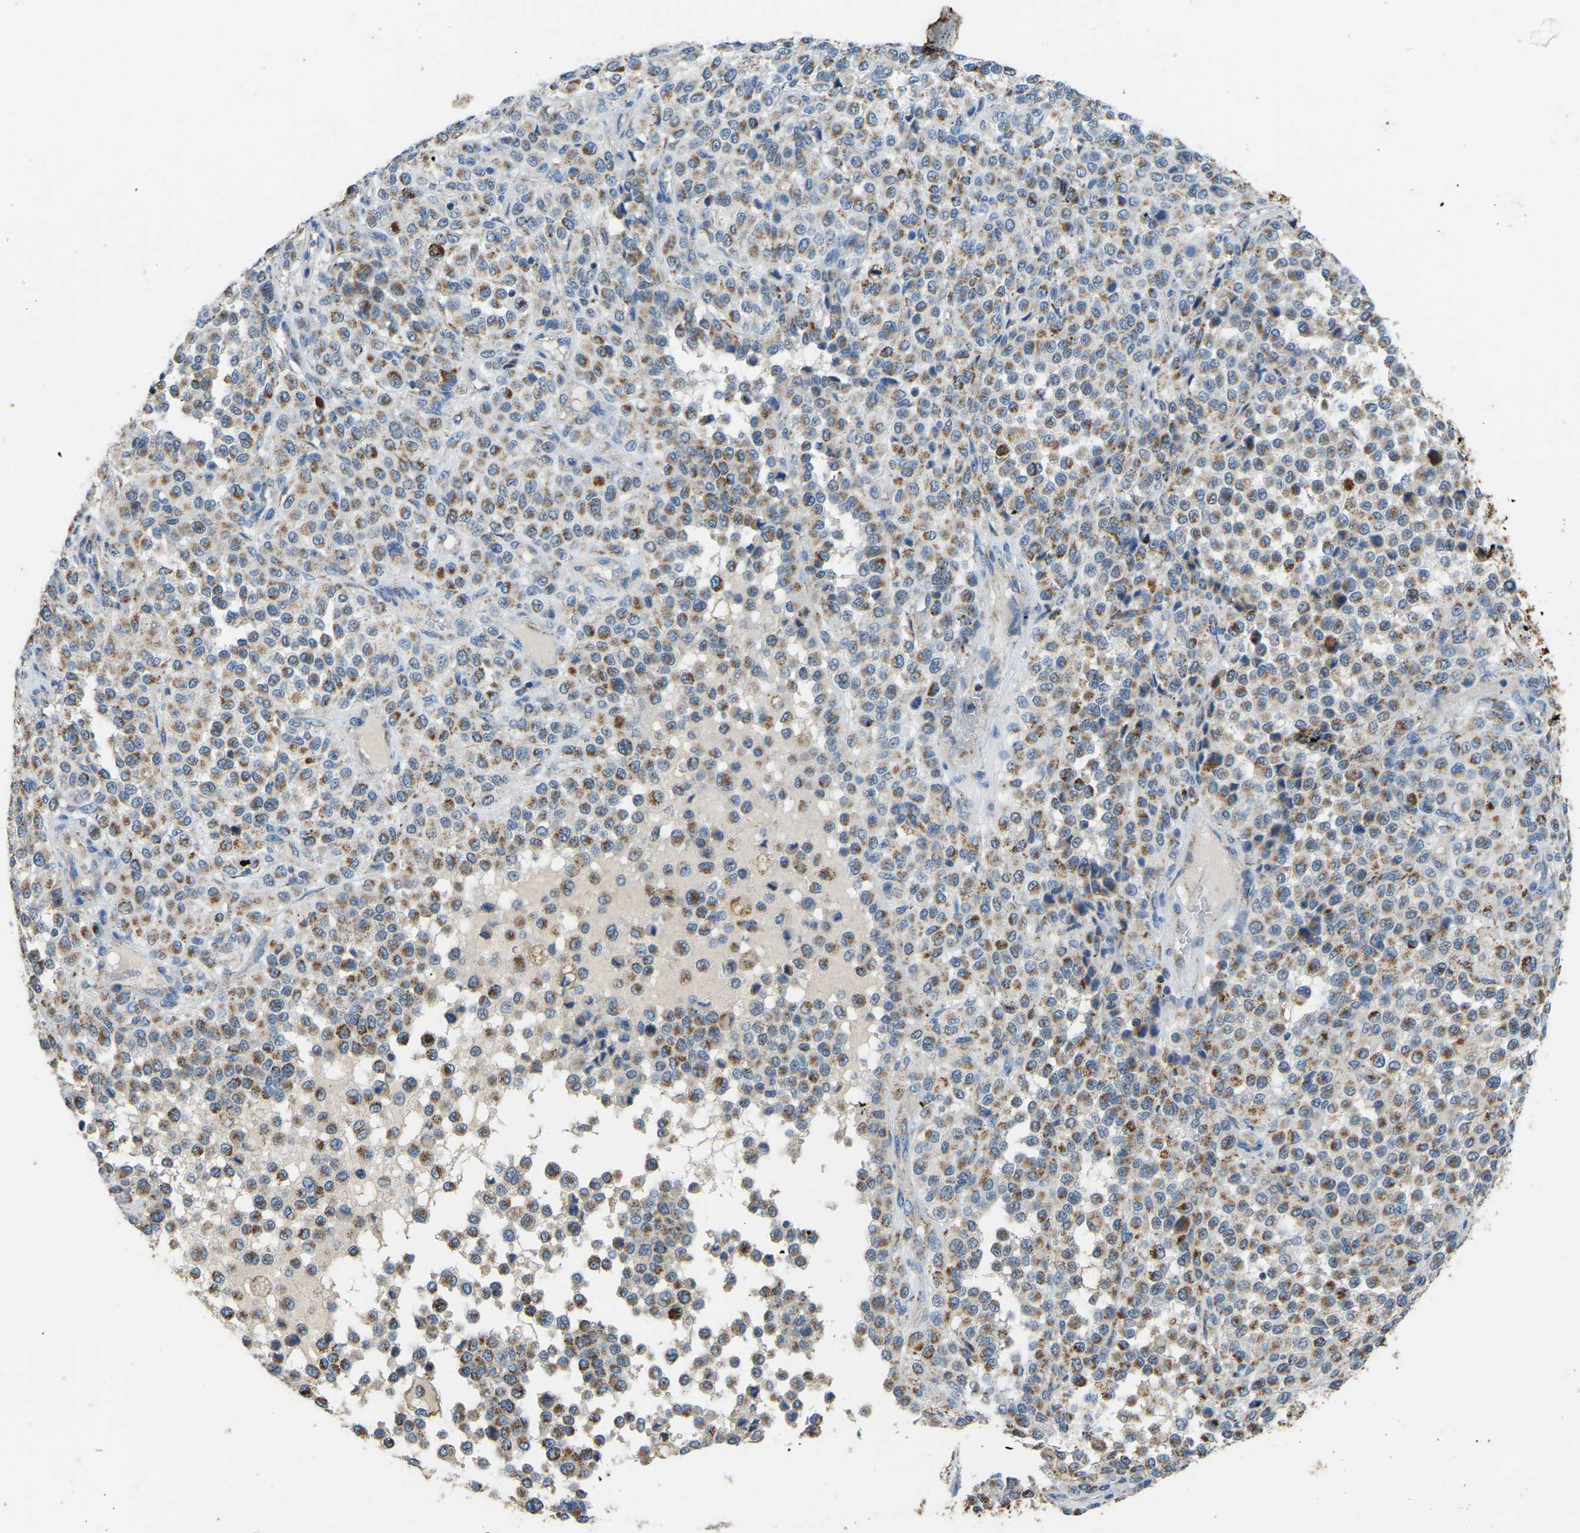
{"staining": {"intensity": "moderate", "quantity": "25%-75%", "location": "cytoplasmic/membranous"}, "tissue": "melanoma", "cell_type": "Tumor cells", "image_type": "cancer", "snomed": [{"axis": "morphology", "description": "Malignant melanoma, Metastatic site"}, {"axis": "topography", "description": "Pancreas"}], "caption": "Human melanoma stained with a protein marker shows moderate staining in tumor cells.", "gene": "ZNF200", "patient": {"sex": "female", "age": 30}}